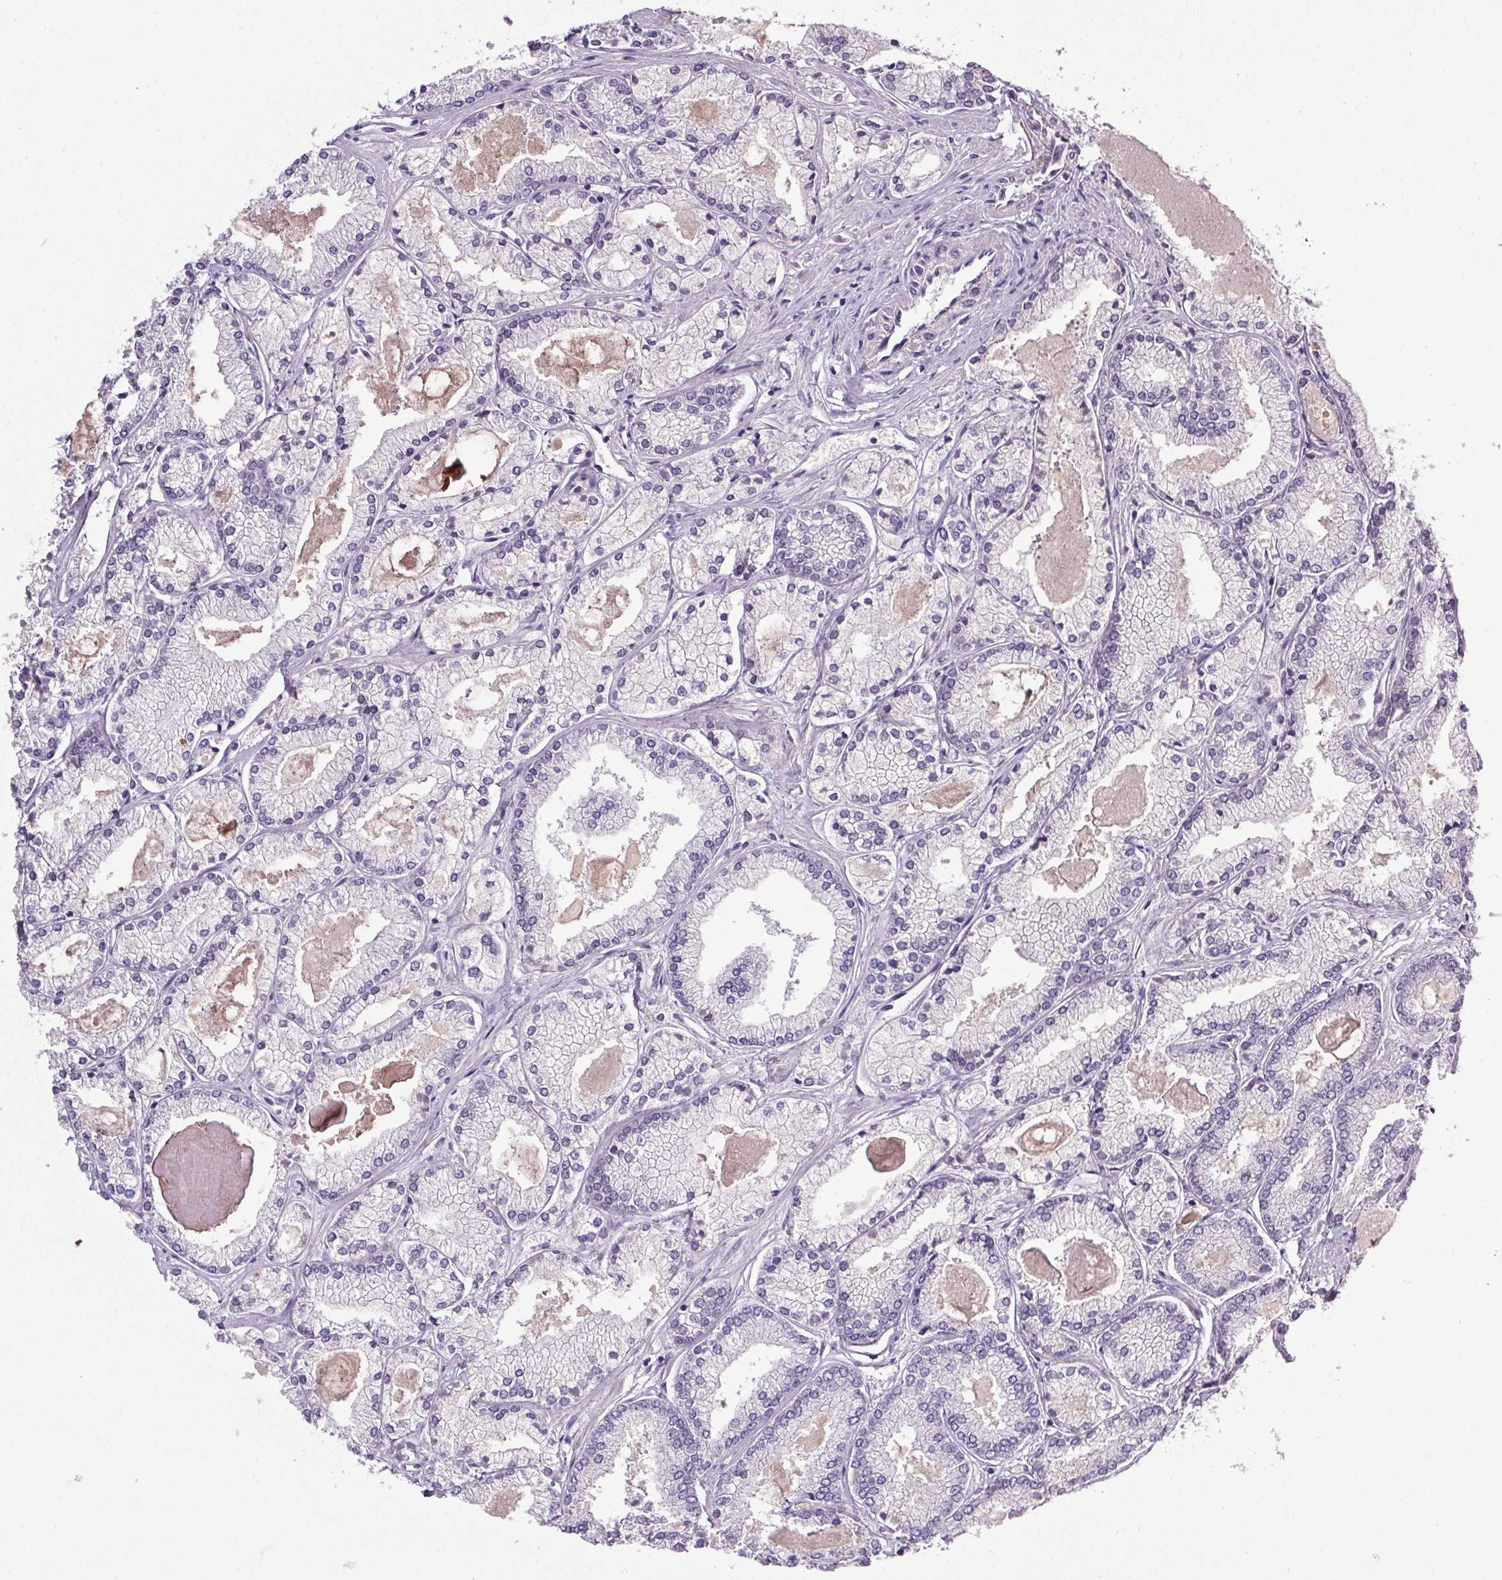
{"staining": {"intensity": "negative", "quantity": "none", "location": "none"}, "tissue": "prostate cancer", "cell_type": "Tumor cells", "image_type": "cancer", "snomed": [{"axis": "morphology", "description": "Adenocarcinoma, High grade"}, {"axis": "topography", "description": "Prostate"}], "caption": "Prostate cancer was stained to show a protein in brown. There is no significant staining in tumor cells.", "gene": "APOC4", "patient": {"sex": "male", "age": 68}}